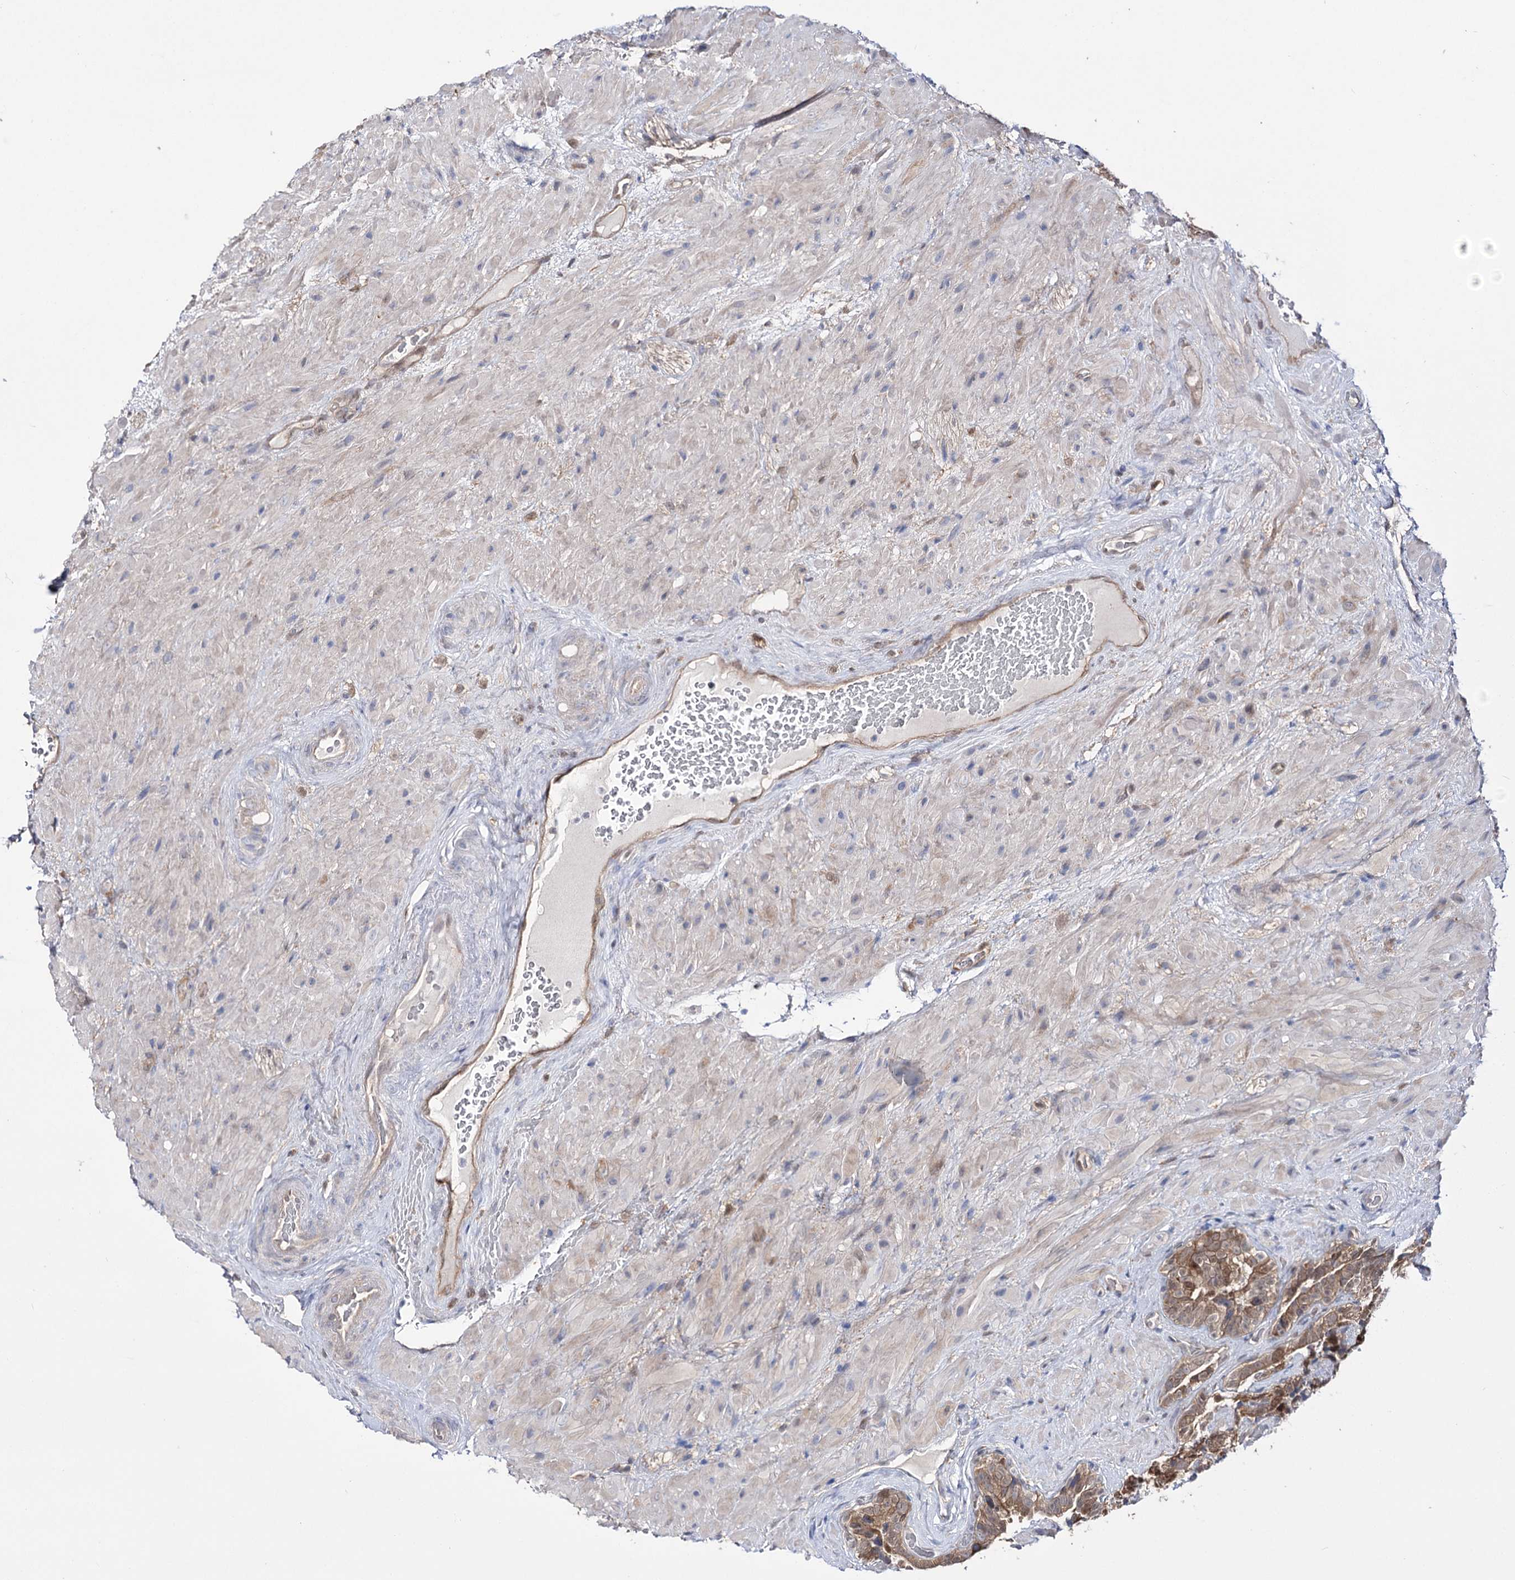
{"staining": {"intensity": "moderate", "quantity": ">75%", "location": "cytoplasmic/membranous"}, "tissue": "seminal vesicle", "cell_type": "Glandular cells", "image_type": "normal", "snomed": [{"axis": "morphology", "description": "Normal tissue, NOS"}, {"axis": "topography", "description": "Seminal veicle"}, {"axis": "topography", "description": "Peripheral nerve tissue"}], "caption": "Brown immunohistochemical staining in unremarkable human seminal vesicle demonstrates moderate cytoplasmic/membranous positivity in about >75% of glandular cells. (Brightfield microscopy of DAB IHC at high magnification).", "gene": "PTER", "patient": {"sex": "male", "age": 67}}